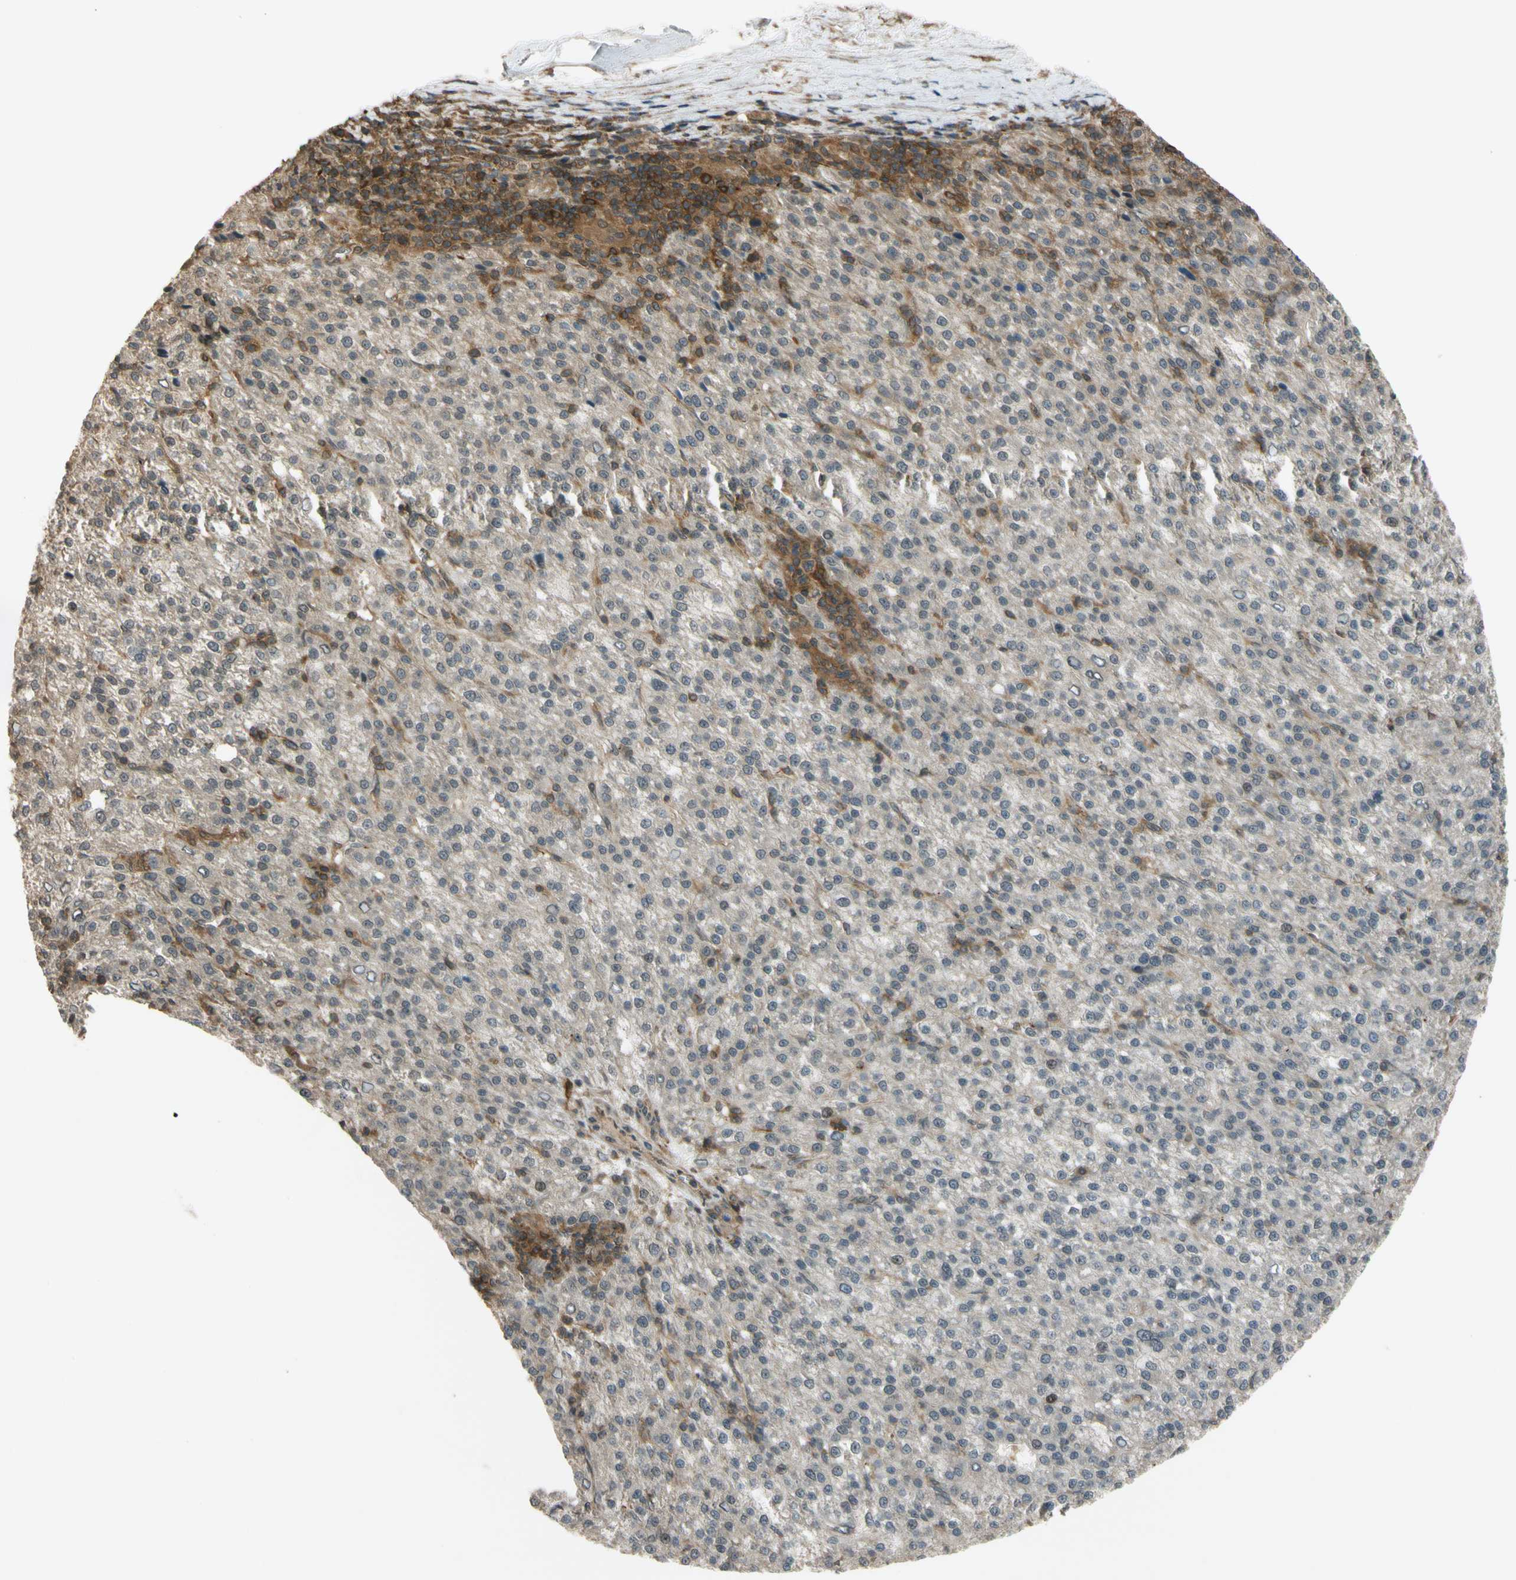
{"staining": {"intensity": "weak", "quantity": "<25%", "location": "cytoplasmic/membranous"}, "tissue": "liver cancer", "cell_type": "Tumor cells", "image_type": "cancer", "snomed": [{"axis": "morphology", "description": "Carcinoma, Hepatocellular, NOS"}, {"axis": "topography", "description": "Liver"}], "caption": "DAB (3,3'-diaminobenzidine) immunohistochemical staining of human liver cancer demonstrates no significant staining in tumor cells. Nuclei are stained in blue.", "gene": "FLII", "patient": {"sex": "female", "age": 58}}